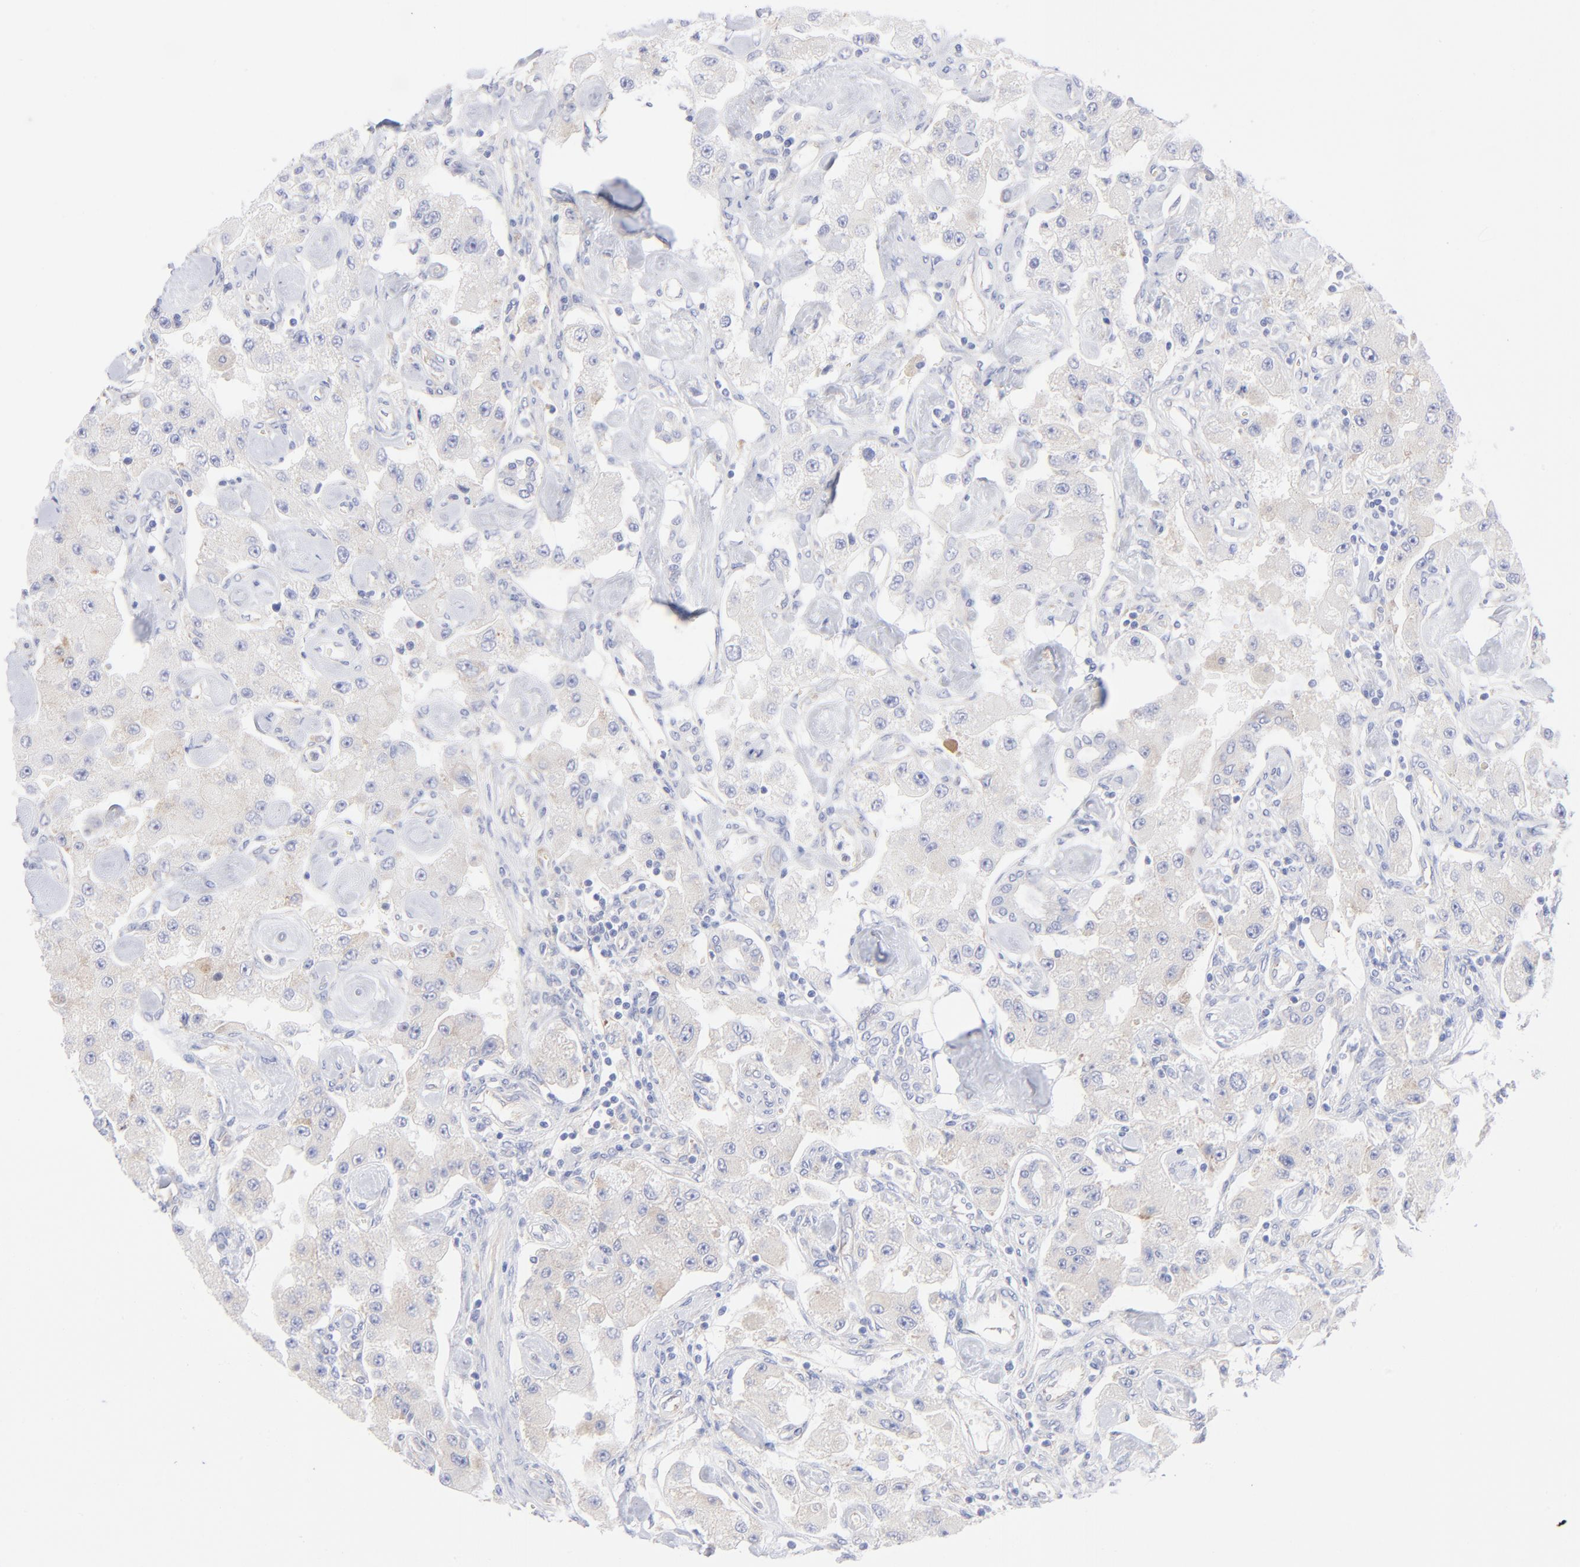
{"staining": {"intensity": "weak", "quantity": "<25%", "location": "cytoplasmic/membranous"}, "tissue": "carcinoid", "cell_type": "Tumor cells", "image_type": "cancer", "snomed": [{"axis": "morphology", "description": "Carcinoid, malignant, NOS"}, {"axis": "topography", "description": "Pancreas"}], "caption": "Immunohistochemistry (IHC) micrograph of neoplastic tissue: carcinoid stained with DAB shows no significant protein positivity in tumor cells. (DAB (3,3'-diaminobenzidine) immunohistochemistry (IHC) visualized using brightfield microscopy, high magnification).", "gene": "EIF2AK2", "patient": {"sex": "male", "age": 41}}